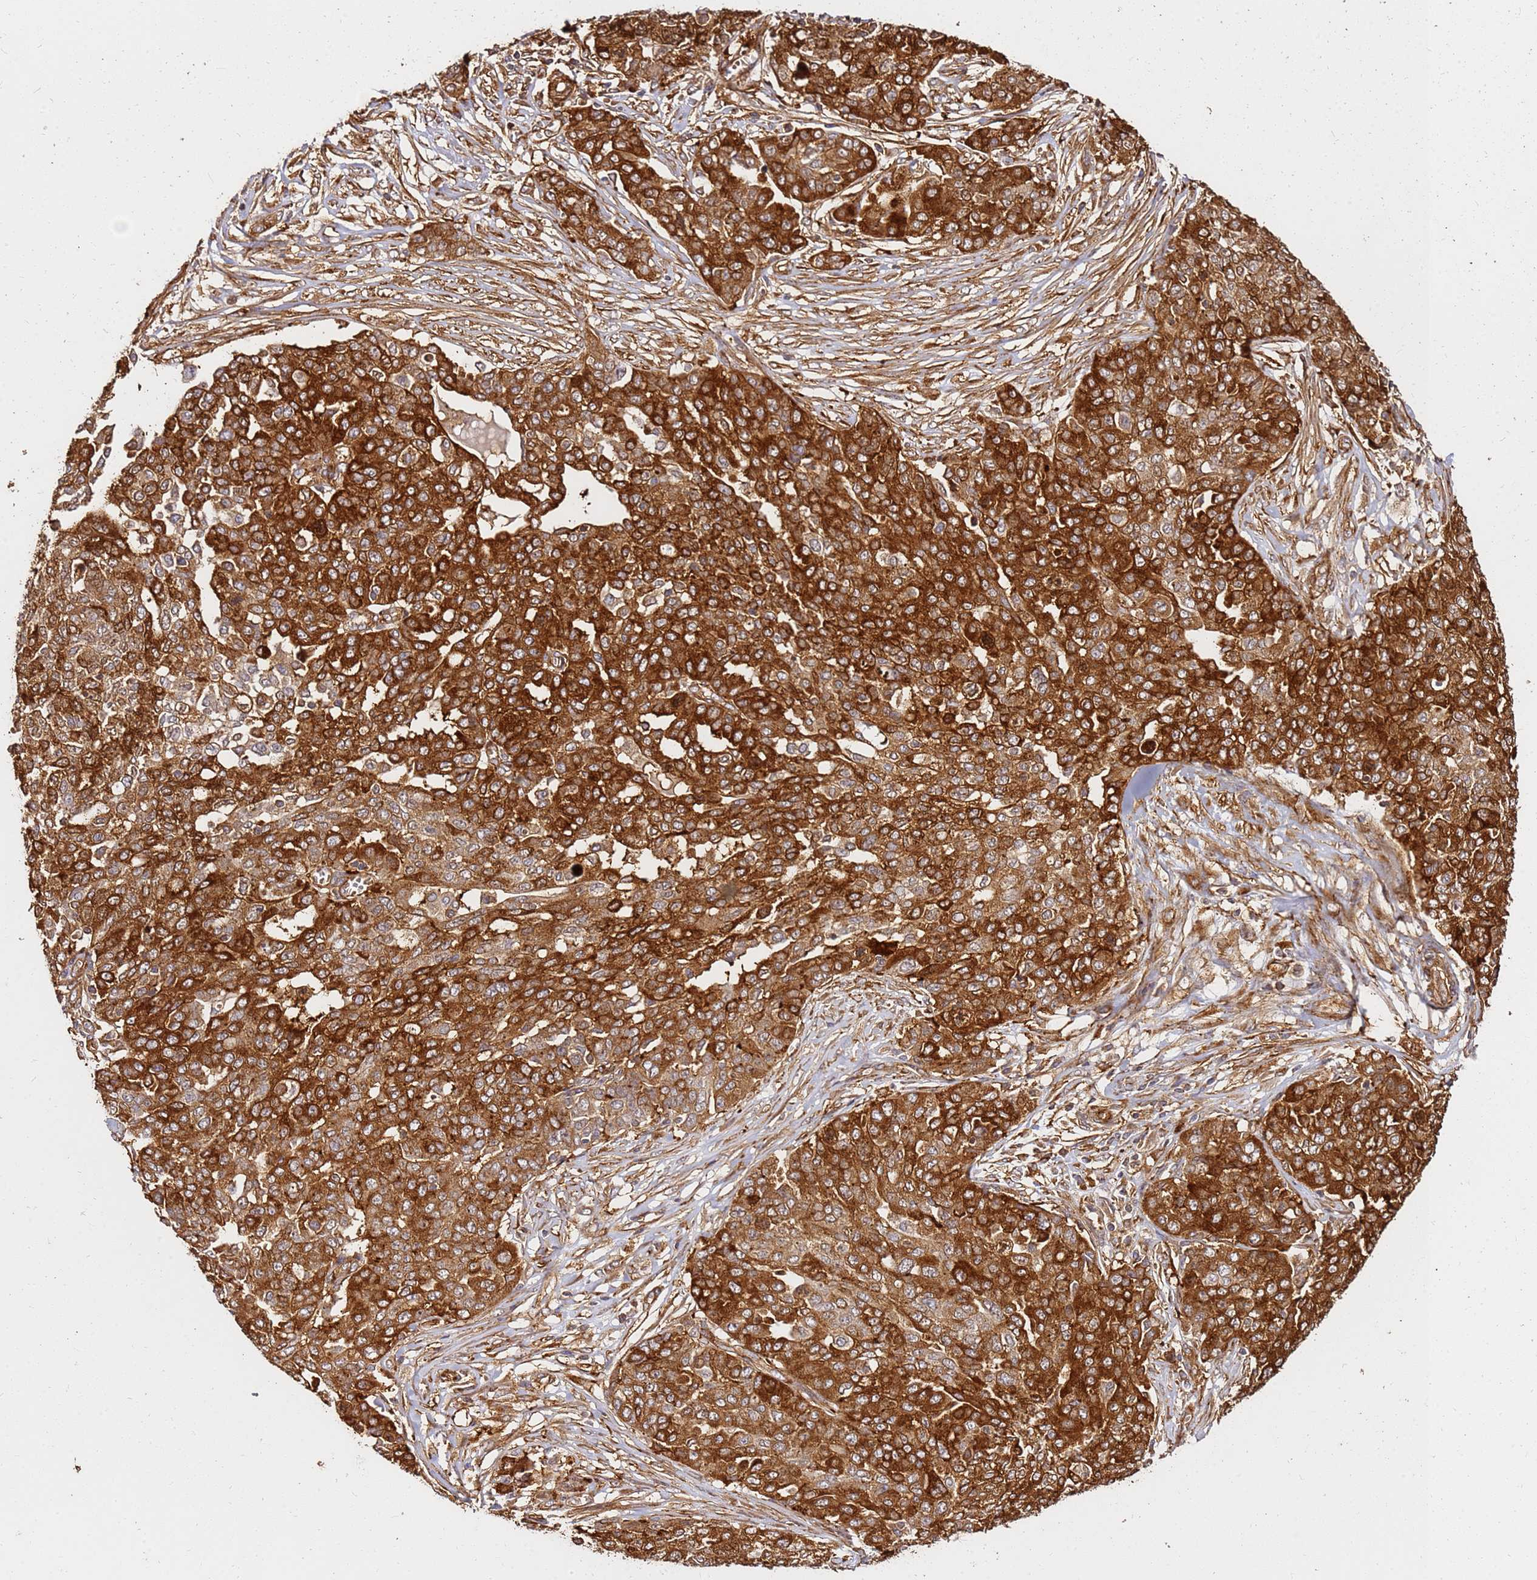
{"staining": {"intensity": "strong", "quantity": ">75%", "location": "cytoplasmic/membranous"}, "tissue": "ovarian cancer", "cell_type": "Tumor cells", "image_type": "cancer", "snomed": [{"axis": "morphology", "description": "Cystadenocarcinoma, serous, NOS"}, {"axis": "topography", "description": "Soft tissue"}, {"axis": "topography", "description": "Ovary"}], "caption": "Approximately >75% of tumor cells in serous cystadenocarcinoma (ovarian) reveal strong cytoplasmic/membranous protein staining as visualized by brown immunohistochemical staining.", "gene": "DVL3", "patient": {"sex": "female", "age": 57}}